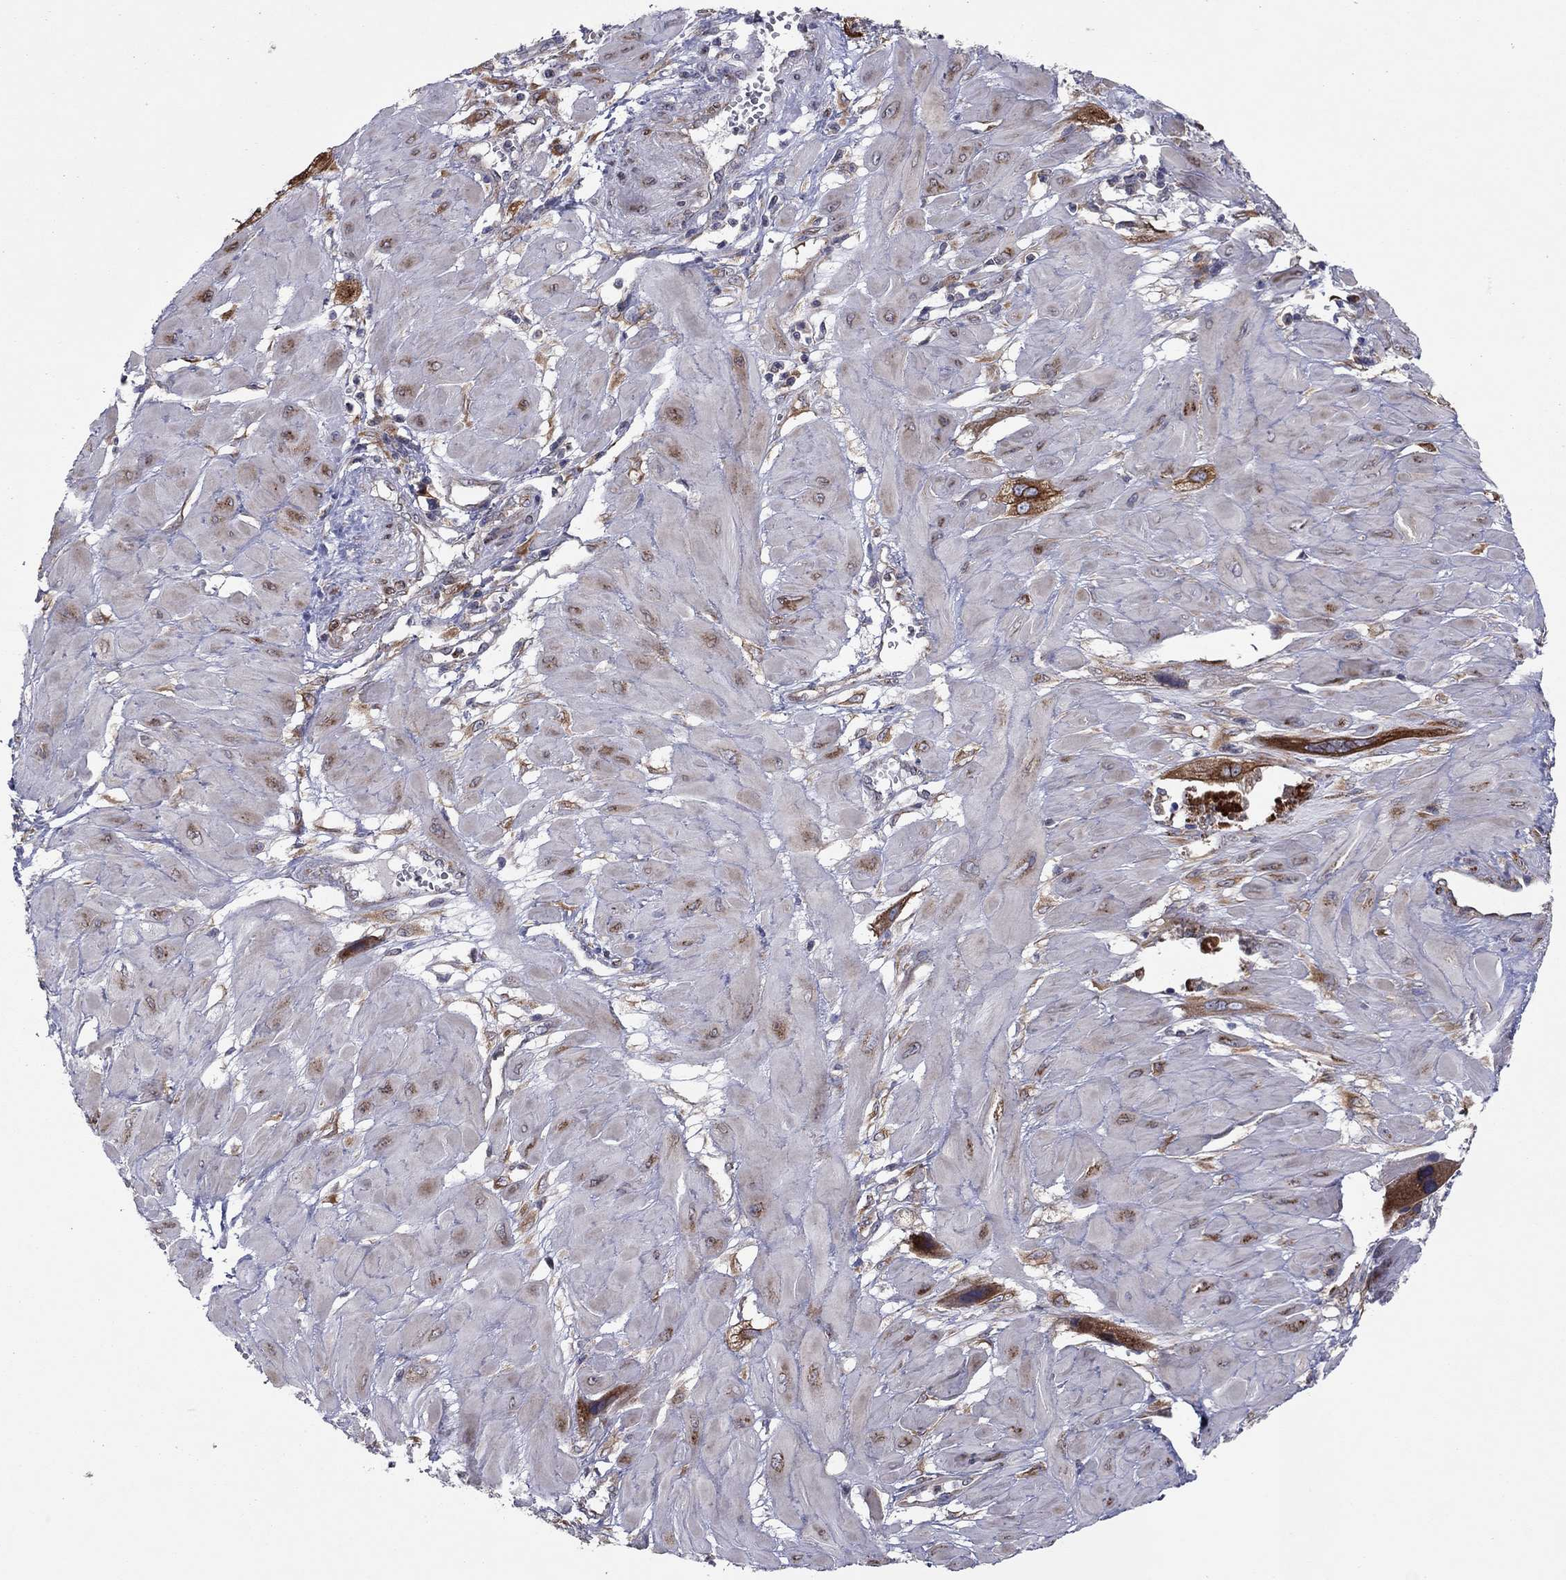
{"staining": {"intensity": "strong", "quantity": "25%-75%", "location": "cytoplasmic/membranous"}, "tissue": "cervical cancer", "cell_type": "Tumor cells", "image_type": "cancer", "snomed": [{"axis": "morphology", "description": "Squamous cell carcinoma, NOS"}, {"axis": "topography", "description": "Cervix"}], "caption": "High-magnification brightfield microscopy of cervical cancer (squamous cell carcinoma) stained with DAB (3,3'-diaminobenzidine) (brown) and counterstained with hematoxylin (blue). tumor cells exhibit strong cytoplasmic/membranous expression is appreciated in about25%-75% of cells.", "gene": "YIF1A", "patient": {"sex": "female", "age": 34}}